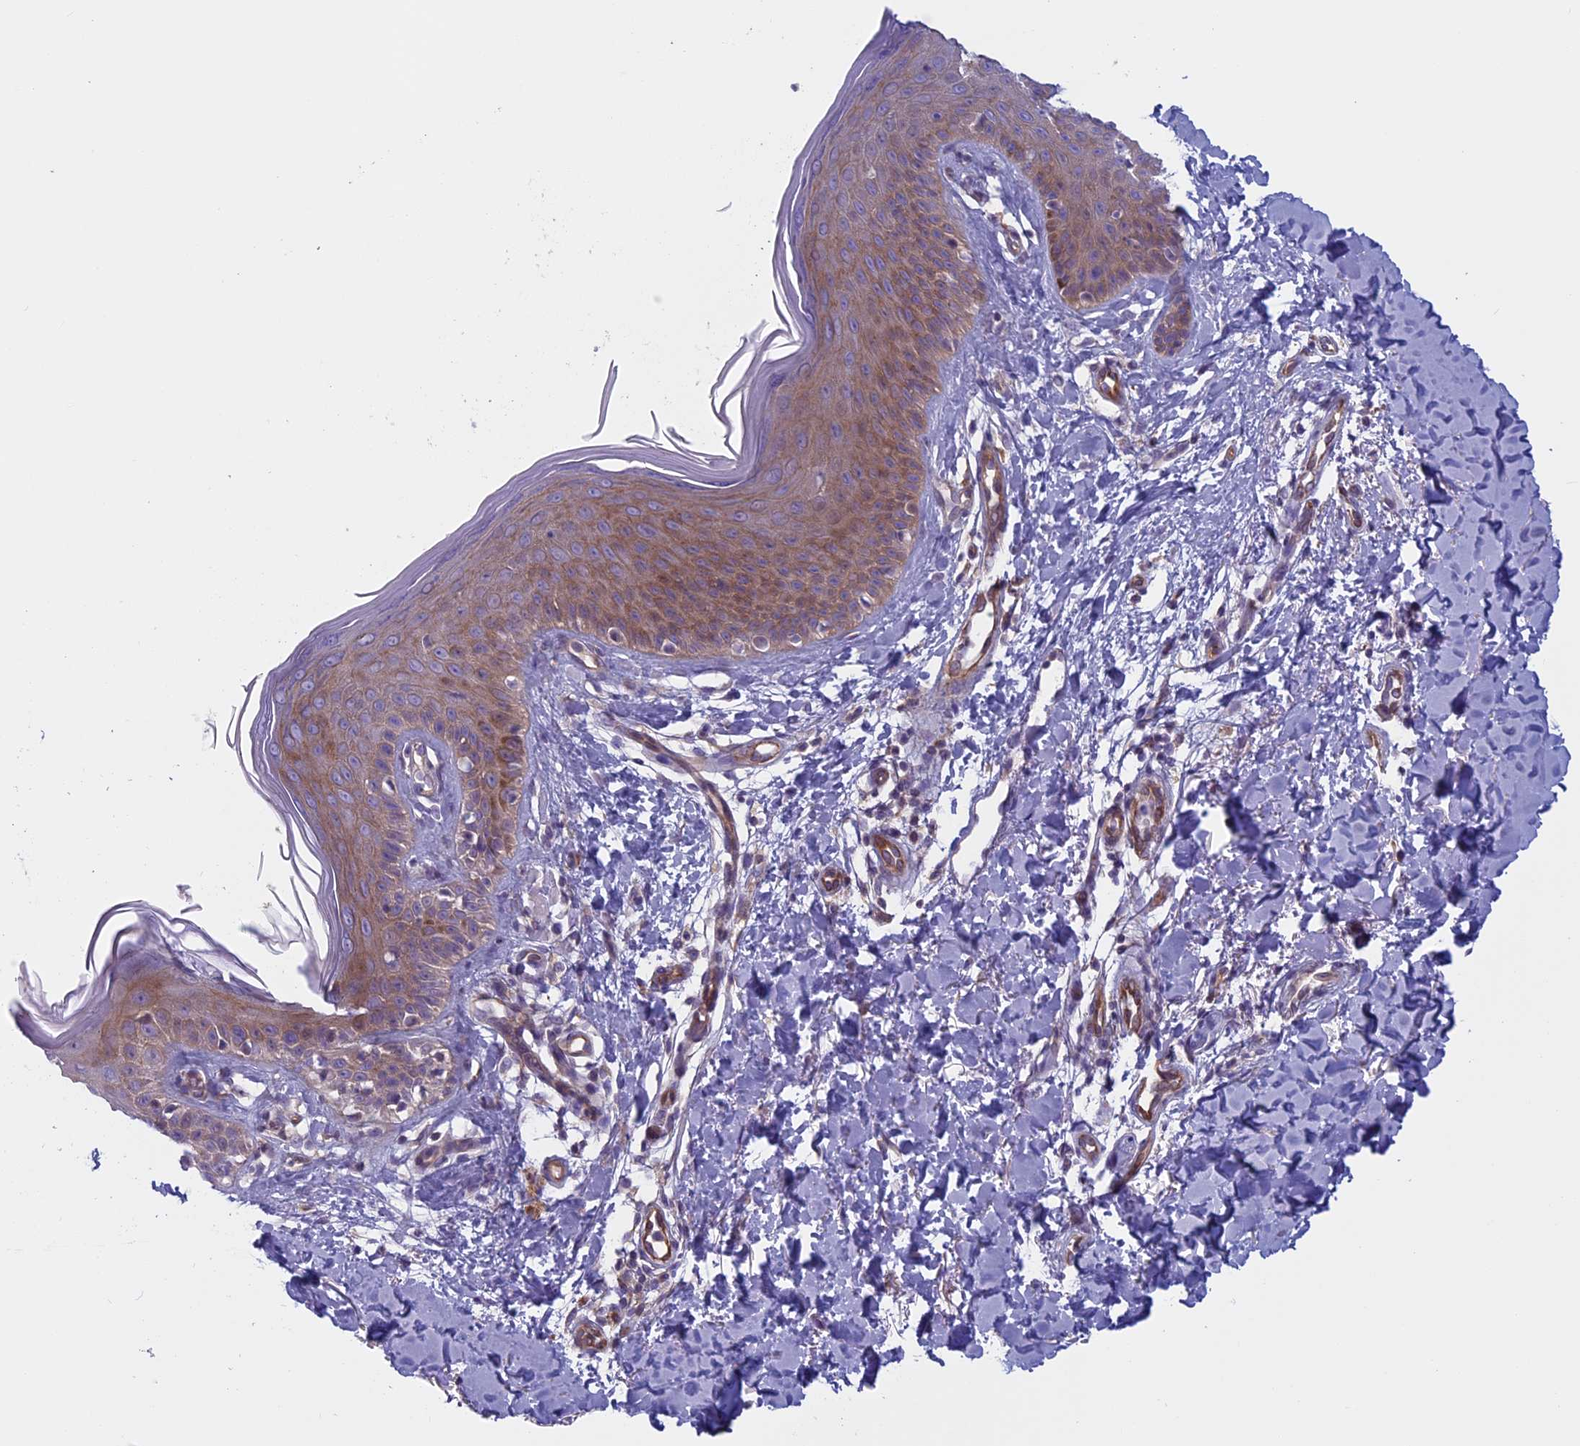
{"staining": {"intensity": "negative", "quantity": "none", "location": "none"}, "tissue": "skin", "cell_type": "Fibroblasts", "image_type": "normal", "snomed": [{"axis": "morphology", "description": "Normal tissue, NOS"}, {"axis": "topography", "description": "Skin"}], "caption": "Immunohistochemistry (IHC) of normal human skin shows no expression in fibroblasts. (Brightfield microscopy of DAB (3,3'-diaminobenzidine) immunohistochemistry (IHC) at high magnification).", "gene": "CNOT6L", "patient": {"sex": "male", "age": 52}}